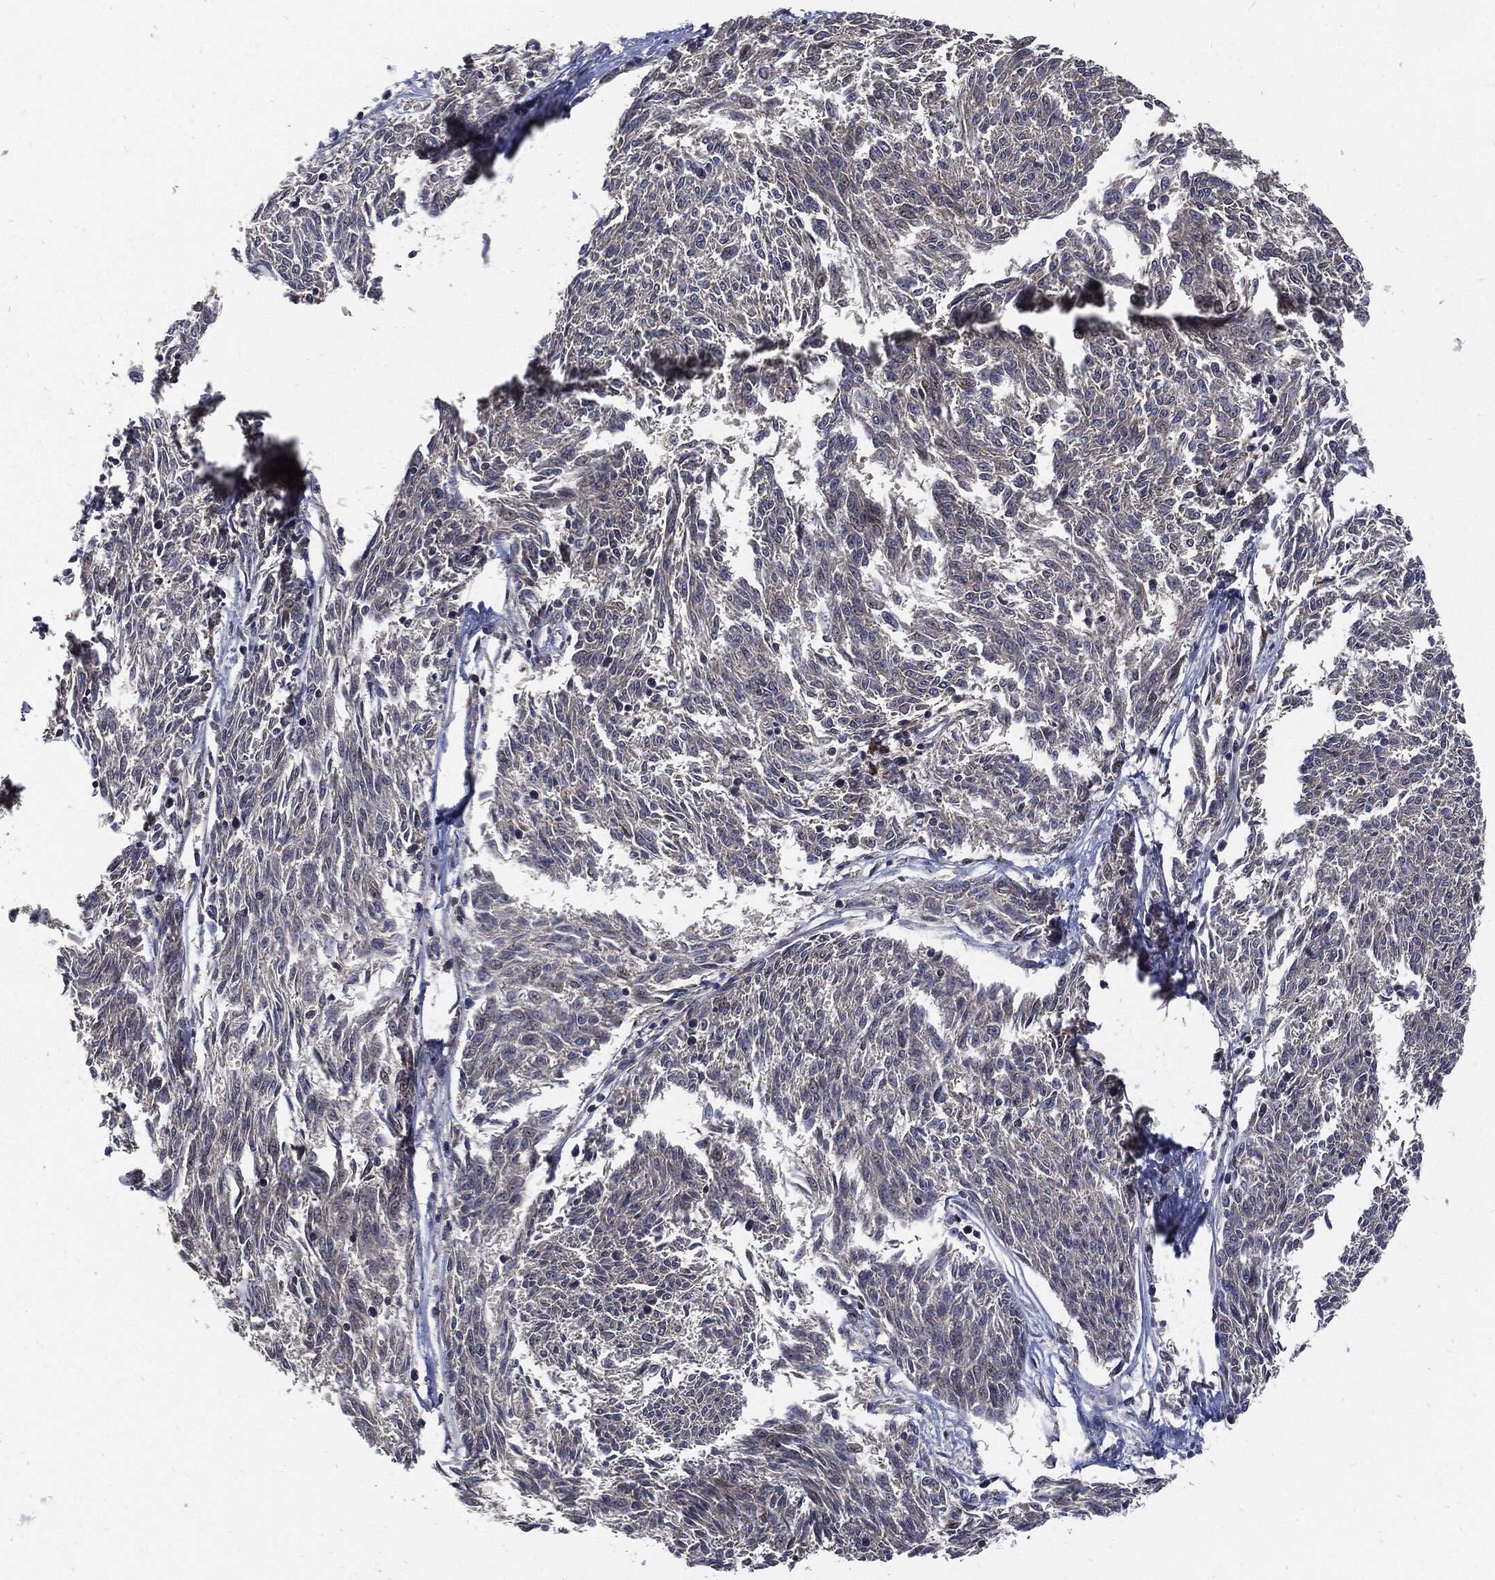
{"staining": {"intensity": "negative", "quantity": "none", "location": "none"}, "tissue": "melanoma", "cell_type": "Tumor cells", "image_type": "cancer", "snomed": [{"axis": "morphology", "description": "Malignant melanoma, NOS"}, {"axis": "topography", "description": "Skin"}], "caption": "An immunohistochemistry (IHC) image of malignant melanoma is shown. There is no staining in tumor cells of malignant melanoma. Nuclei are stained in blue.", "gene": "SLC31A2", "patient": {"sex": "female", "age": 72}}